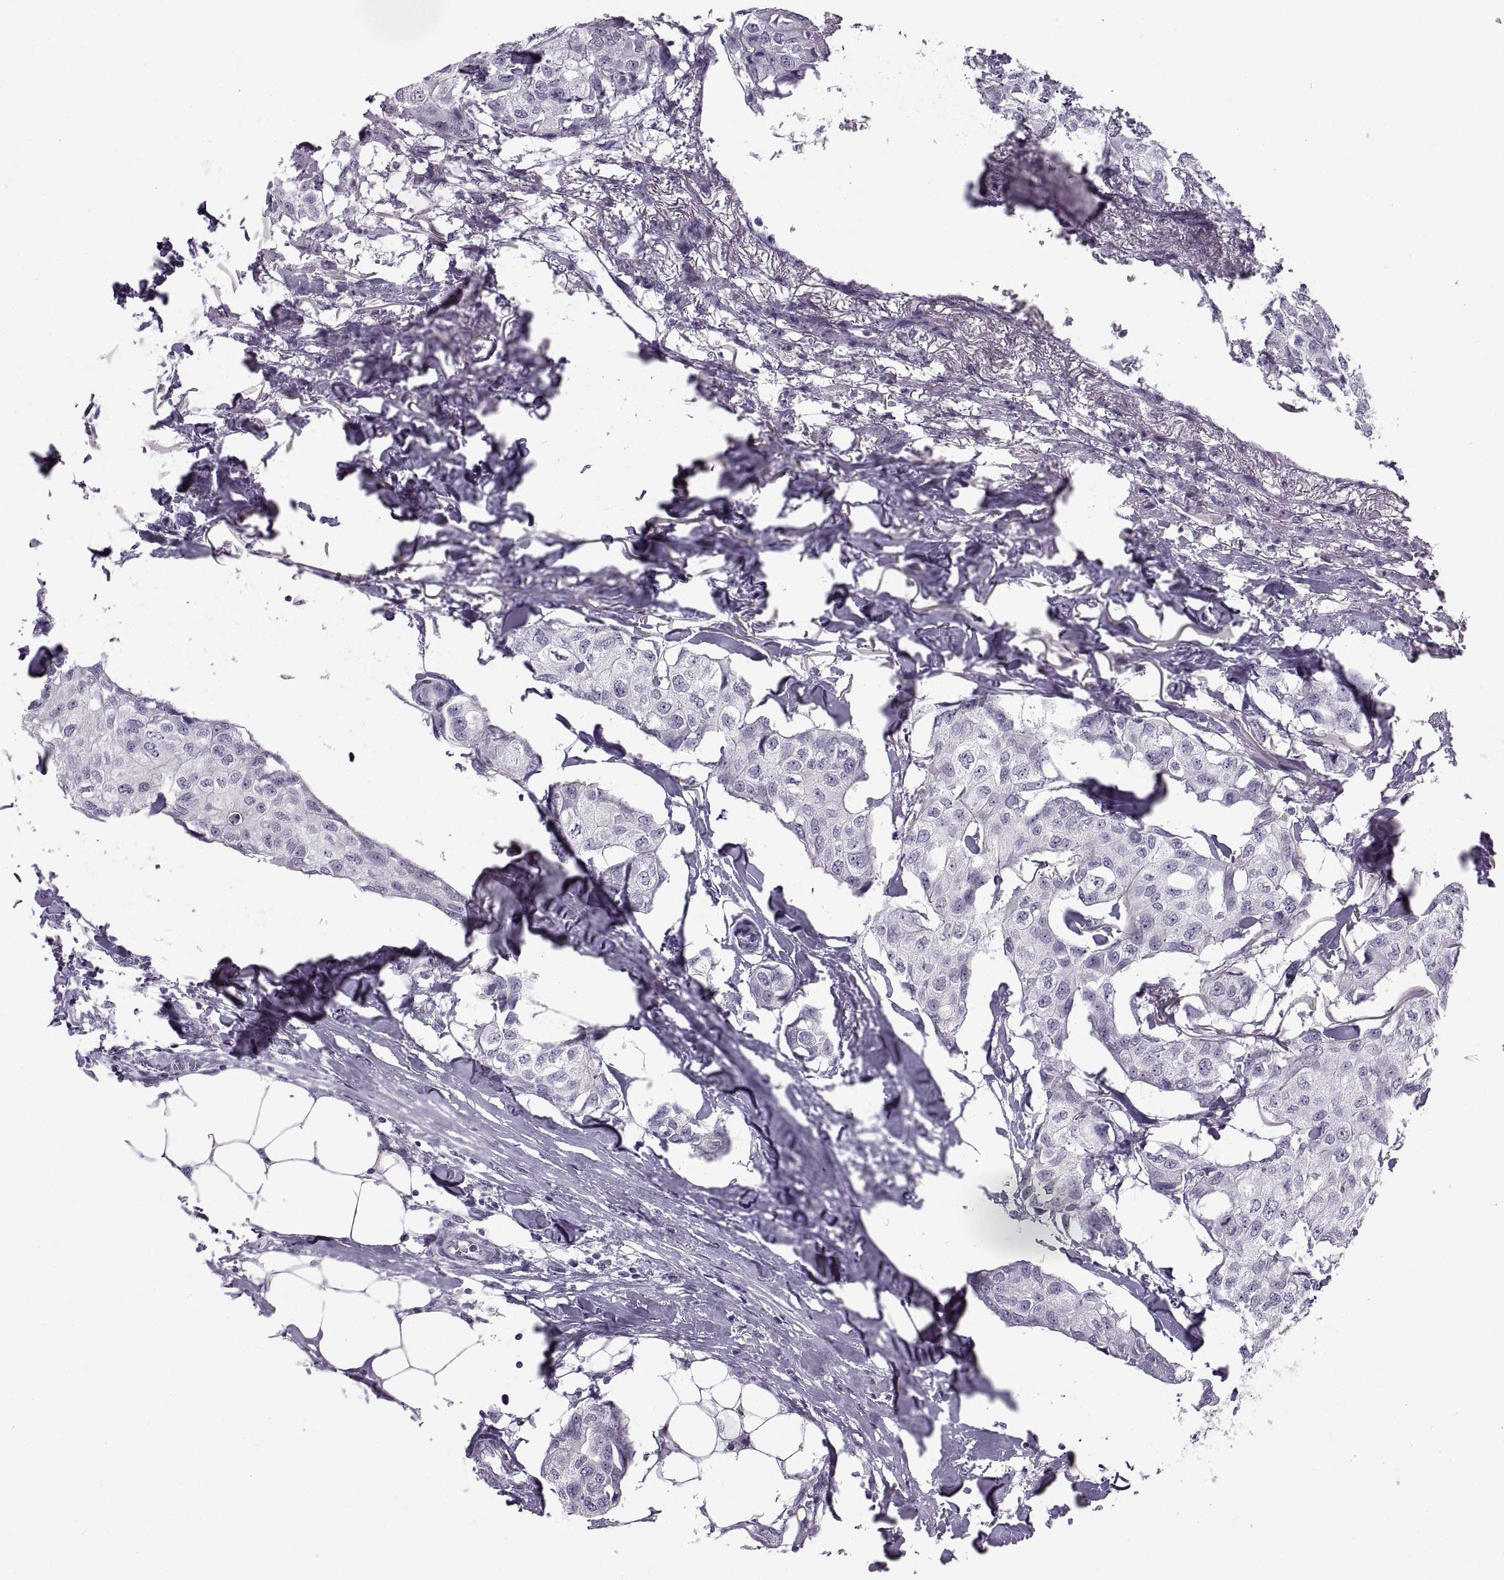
{"staining": {"intensity": "negative", "quantity": "none", "location": "none"}, "tissue": "breast cancer", "cell_type": "Tumor cells", "image_type": "cancer", "snomed": [{"axis": "morphology", "description": "Duct carcinoma"}, {"axis": "topography", "description": "Breast"}], "caption": "A micrograph of breast cancer (intraductal carcinoma) stained for a protein demonstrates no brown staining in tumor cells.", "gene": "C3orf22", "patient": {"sex": "female", "age": 80}}